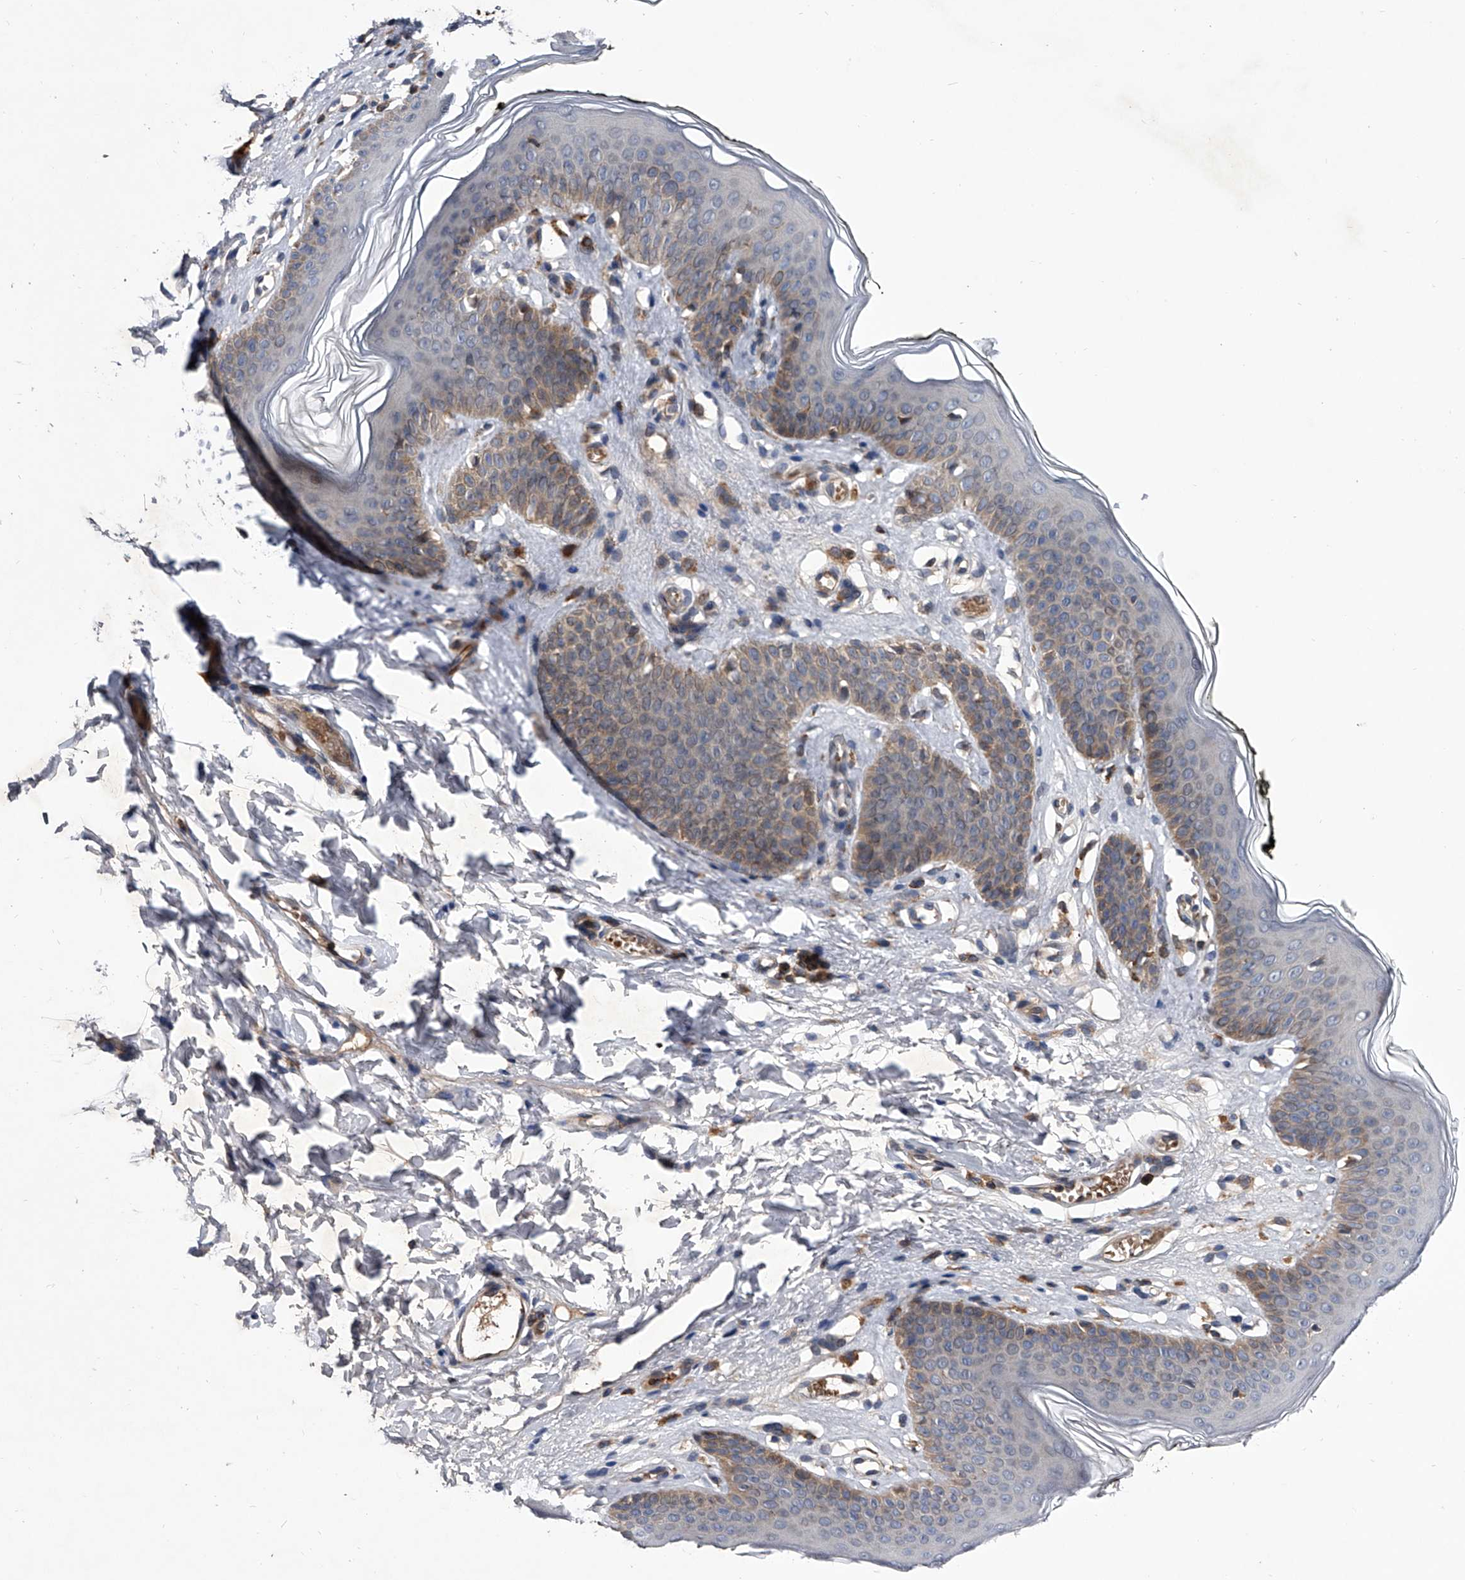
{"staining": {"intensity": "moderate", "quantity": "25%-75%", "location": "cytoplasmic/membranous"}, "tissue": "skin", "cell_type": "Epidermal cells", "image_type": "normal", "snomed": [{"axis": "morphology", "description": "Normal tissue, NOS"}, {"axis": "morphology", "description": "Inflammation, NOS"}, {"axis": "topography", "description": "Vulva"}], "caption": "Immunohistochemistry (IHC) (DAB (3,3'-diaminobenzidine)) staining of normal skin reveals moderate cytoplasmic/membranous protein staining in approximately 25%-75% of epidermal cells.", "gene": "ZNF30", "patient": {"sex": "female", "age": 84}}